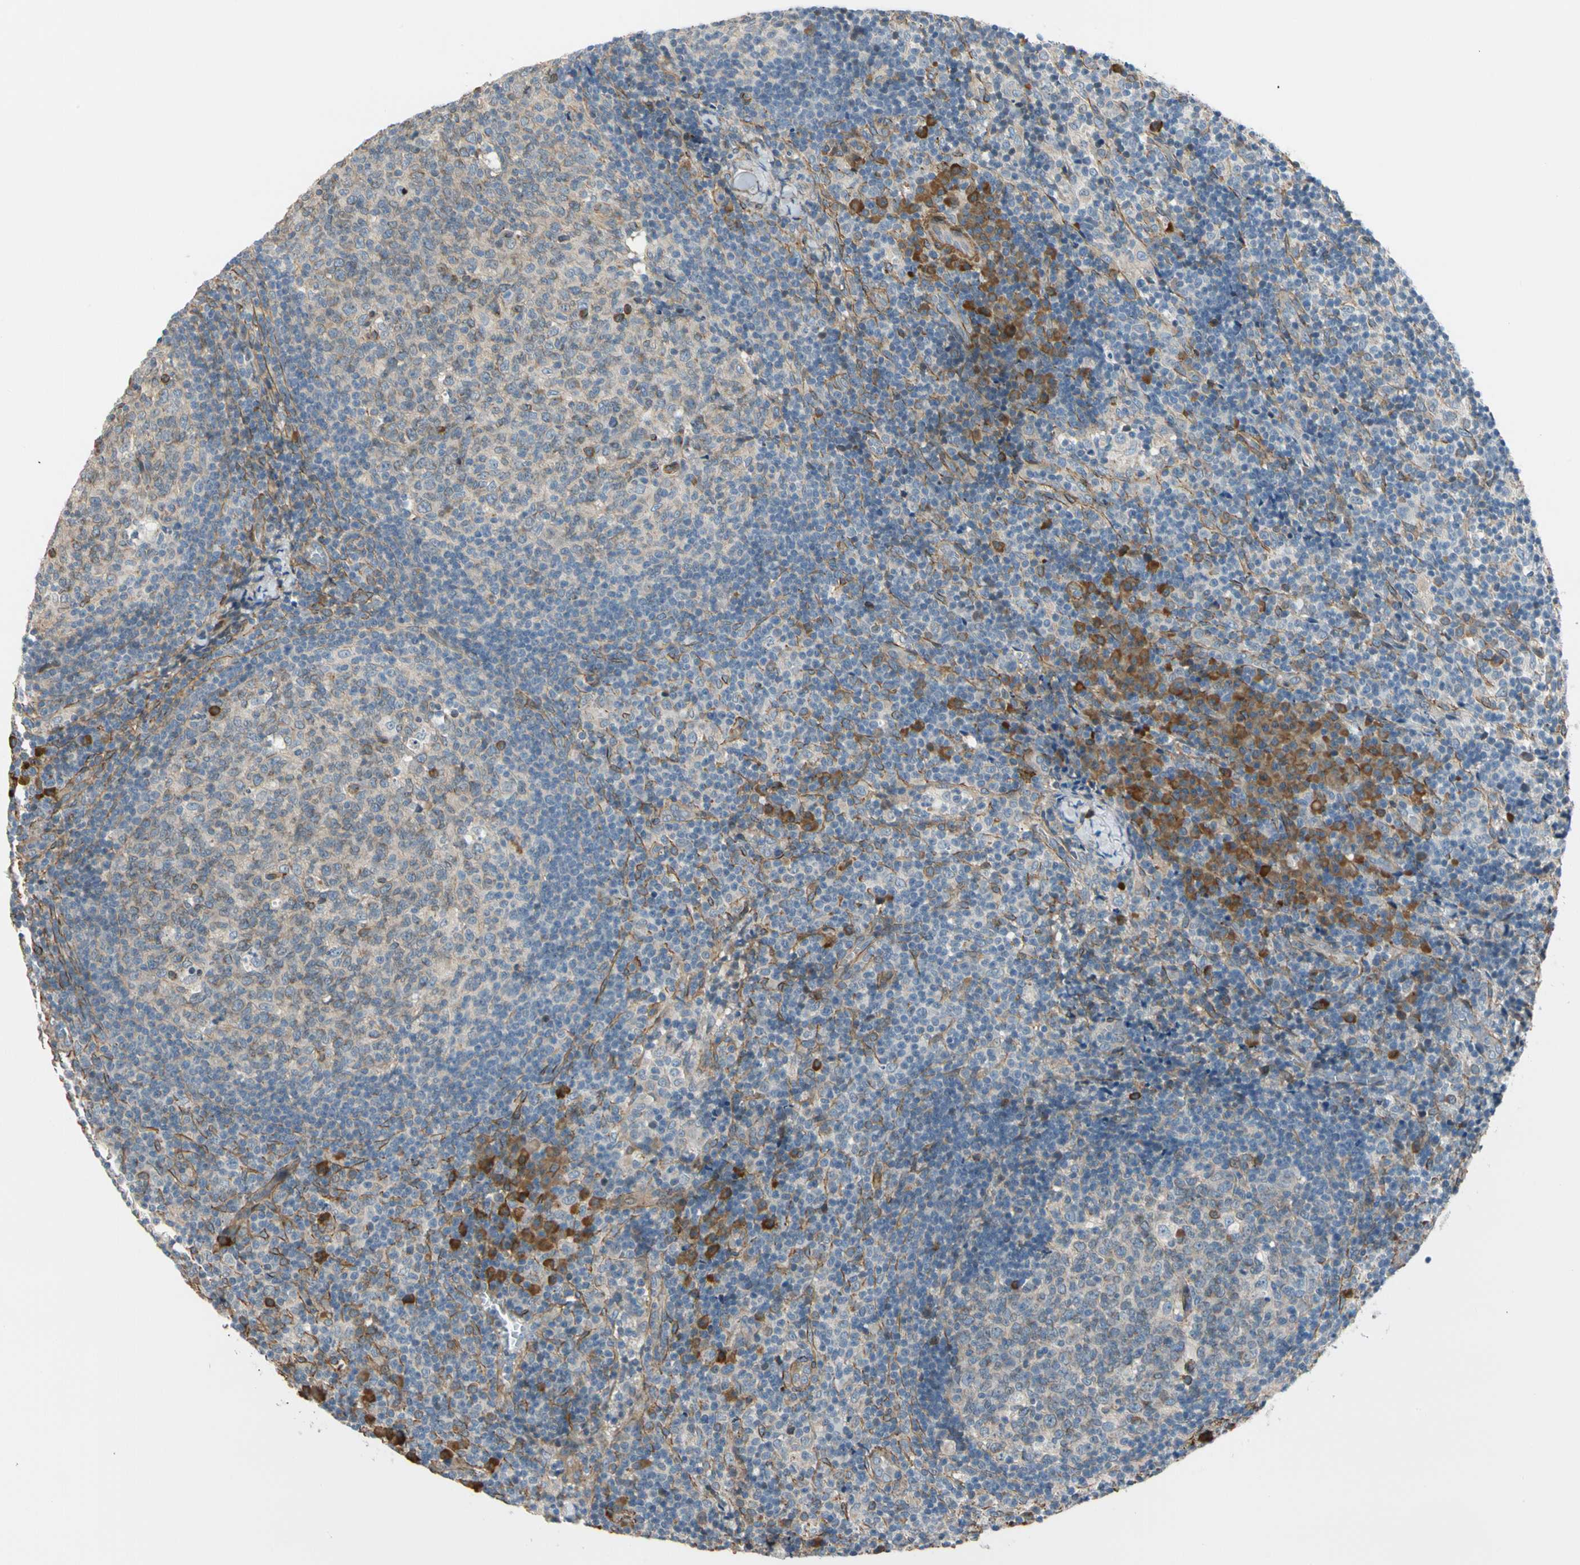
{"staining": {"intensity": "weak", "quantity": ">75%", "location": "cytoplasmic/membranous"}, "tissue": "lymph node", "cell_type": "Germinal center cells", "image_type": "normal", "snomed": [{"axis": "morphology", "description": "Normal tissue, NOS"}, {"axis": "morphology", "description": "Inflammation, NOS"}, {"axis": "topography", "description": "Lymph node"}], "caption": "A high-resolution micrograph shows immunohistochemistry staining of unremarkable lymph node, which demonstrates weak cytoplasmic/membranous staining in about >75% of germinal center cells.", "gene": "LIMK2", "patient": {"sex": "male", "age": 55}}